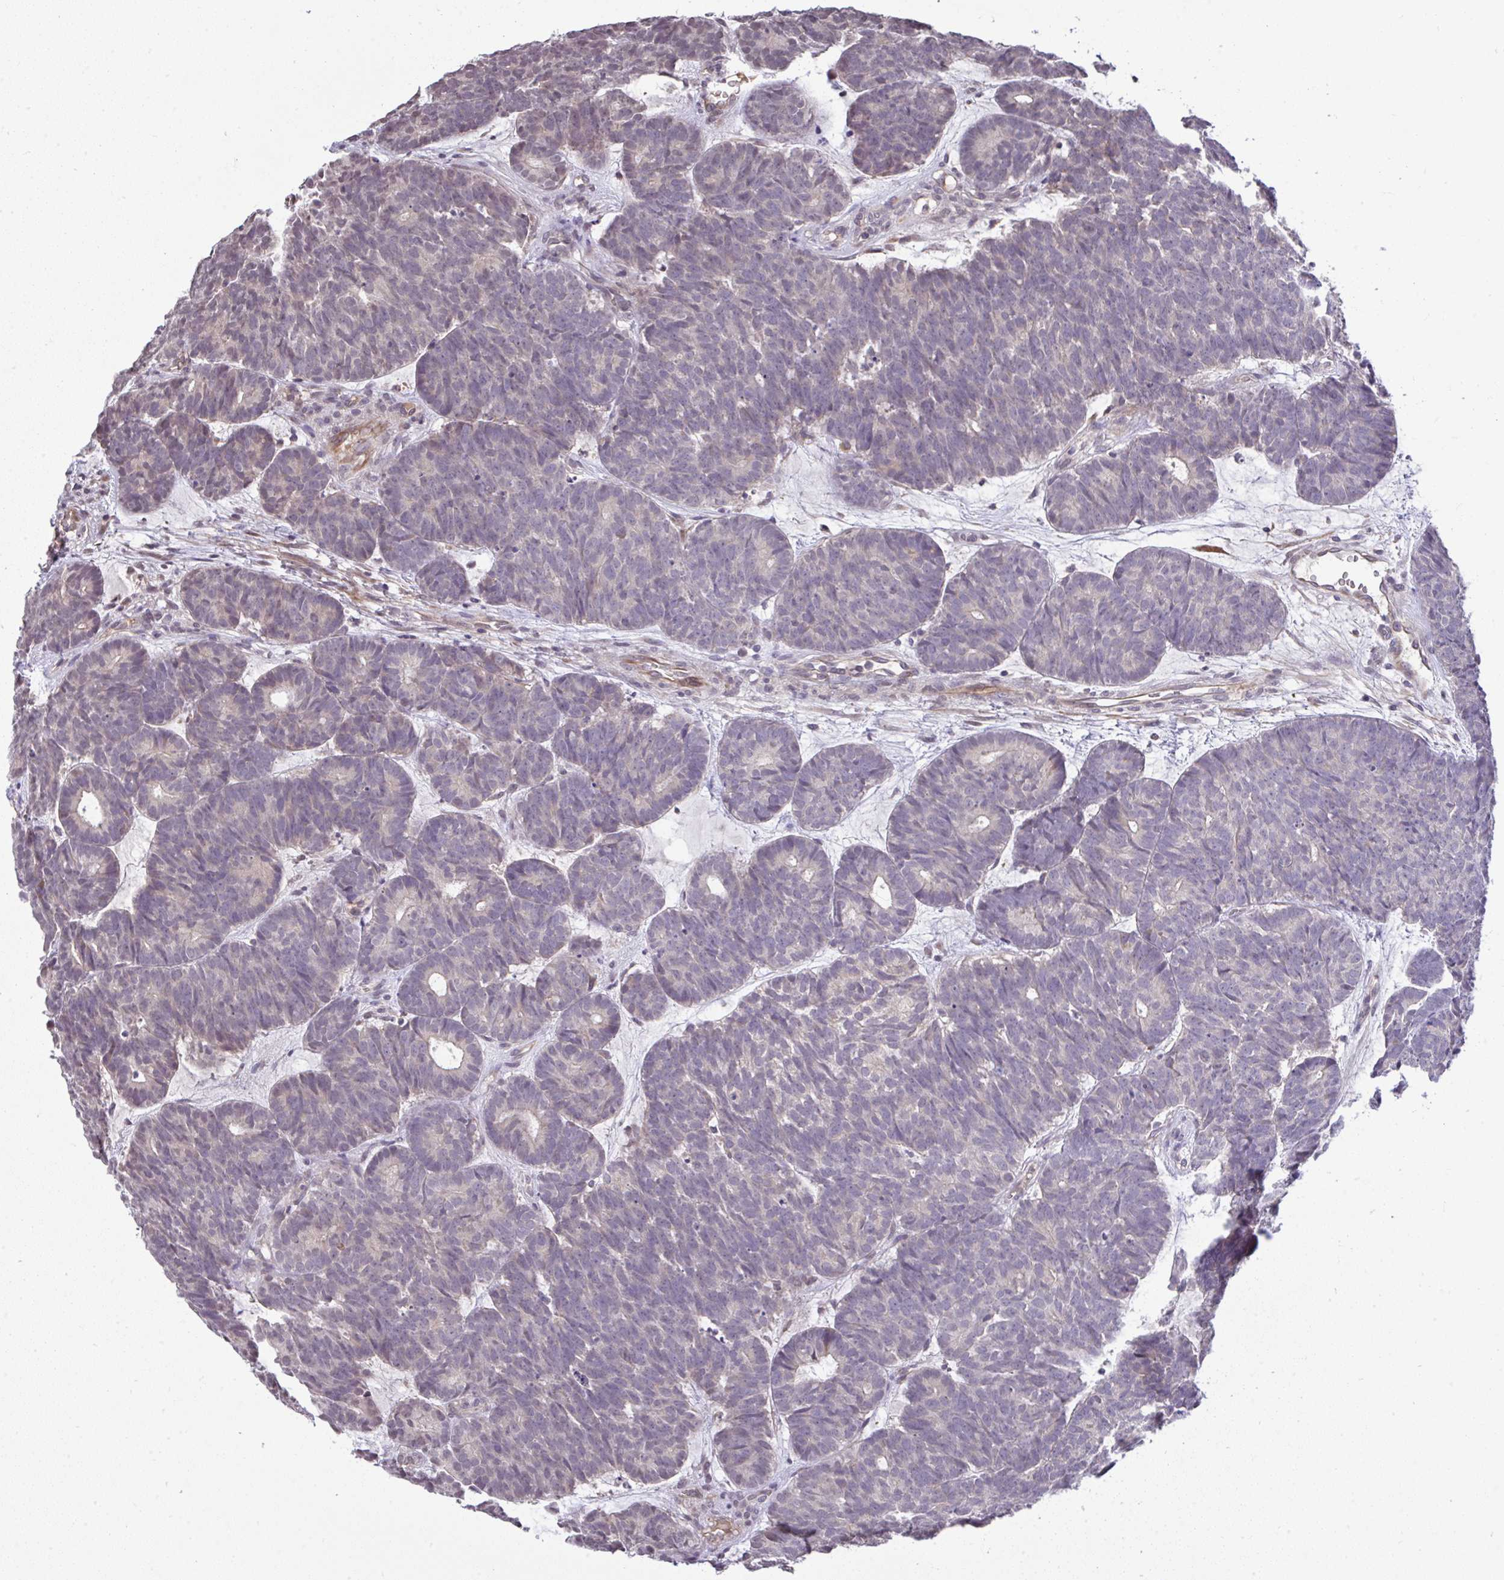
{"staining": {"intensity": "weak", "quantity": "<25%", "location": "nuclear"}, "tissue": "head and neck cancer", "cell_type": "Tumor cells", "image_type": "cancer", "snomed": [{"axis": "morphology", "description": "Adenocarcinoma, NOS"}, {"axis": "topography", "description": "Head-Neck"}], "caption": "Immunohistochemistry (IHC) image of human head and neck adenocarcinoma stained for a protein (brown), which shows no positivity in tumor cells.", "gene": "C9orf64", "patient": {"sex": "female", "age": 81}}